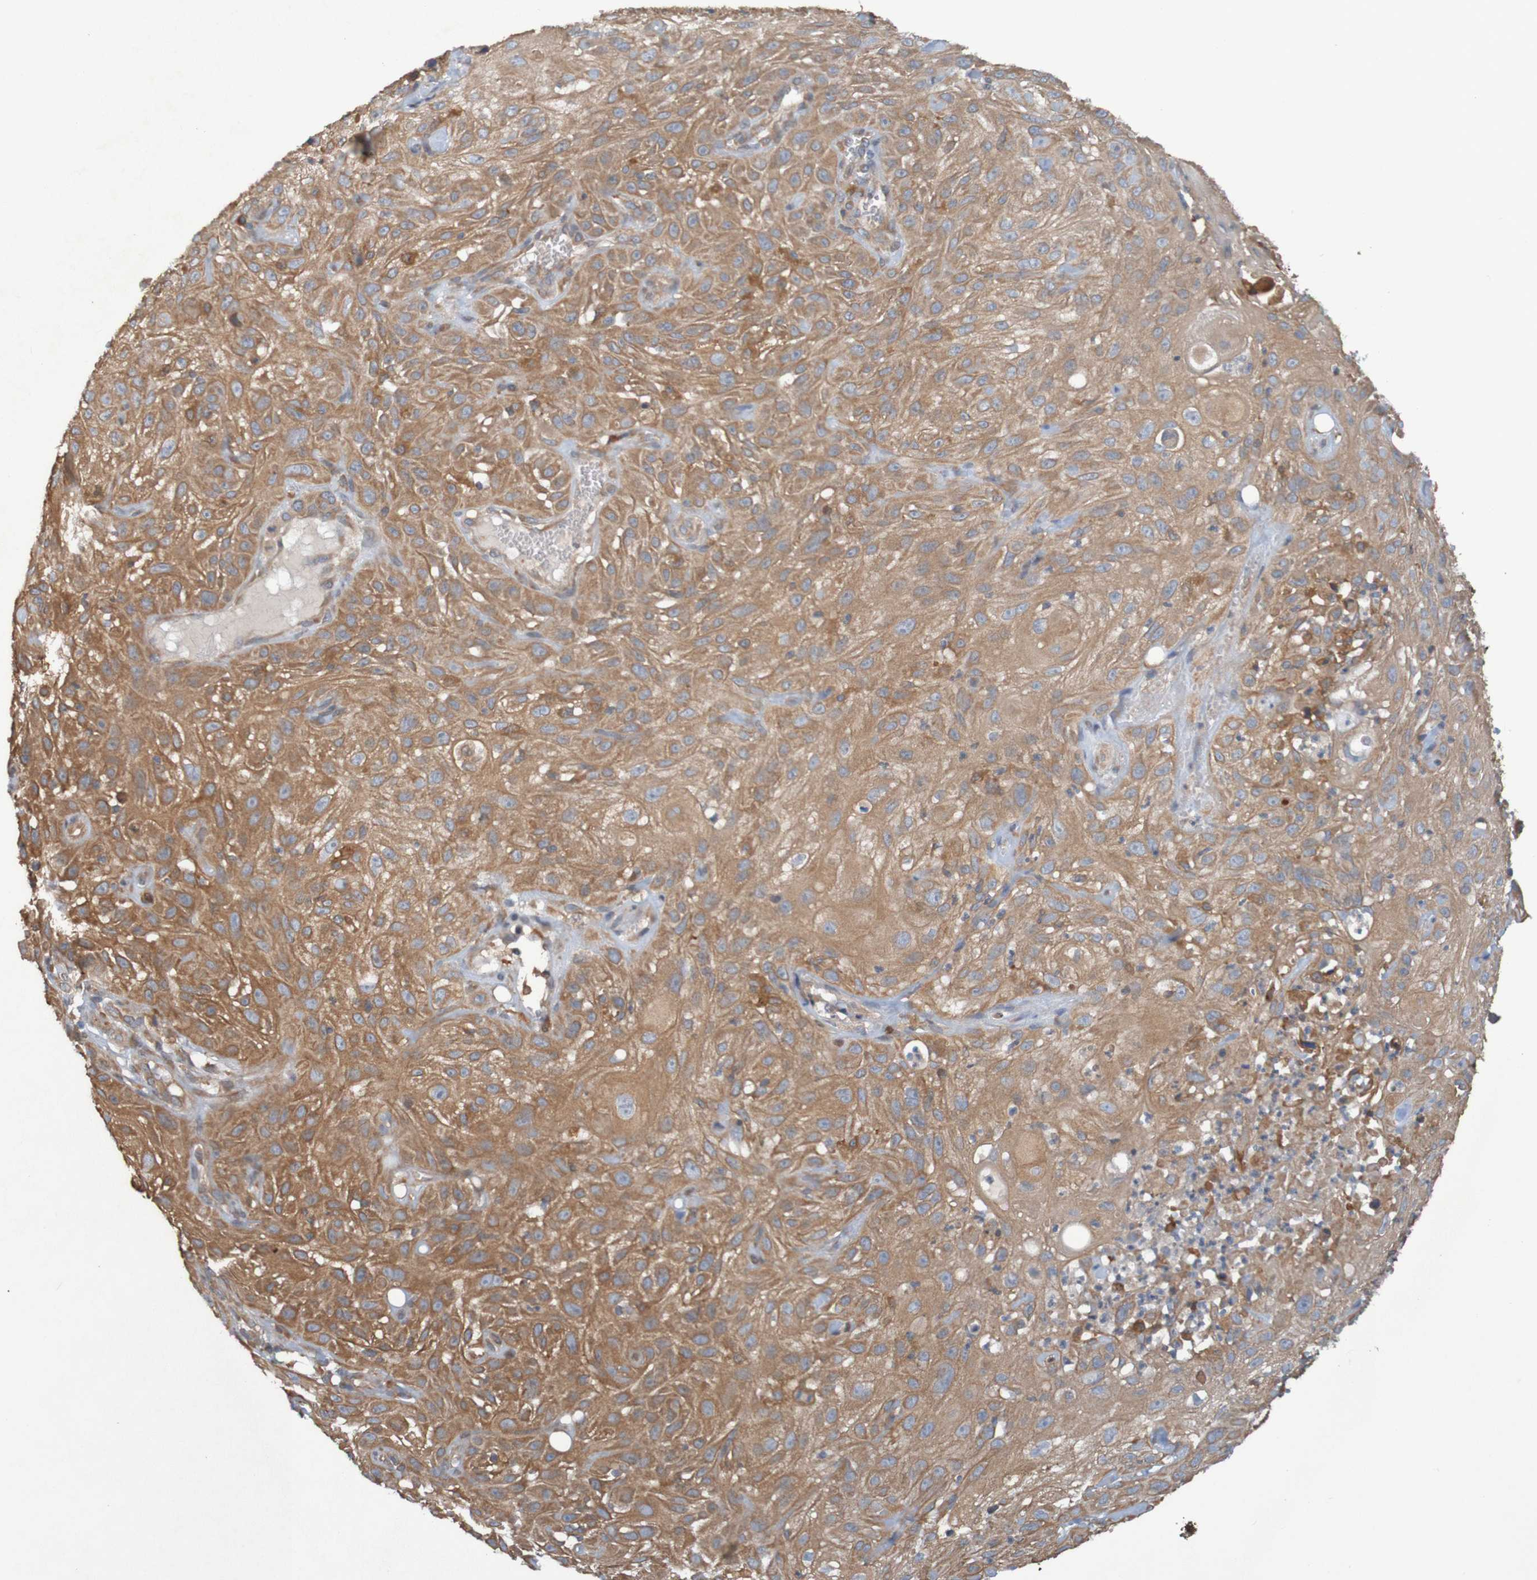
{"staining": {"intensity": "moderate", "quantity": ">75%", "location": "cytoplasmic/membranous"}, "tissue": "skin cancer", "cell_type": "Tumor cells", "image_type": "cancer", "snomed": [{"axis": "morphology", "description": "Squamous cell carcinoma, NOS"}, {"axis": "topography", "description": "Skin"}], "caption": "Immunohistochemical staining of skin cancer (squamous cell carcinoma) exhibits moderate cytoplasmic/membranous protein staining in about >75% of tumor cells.", "gene": "DNAJC4", "patient": {"sex": "male", "age": 75}}